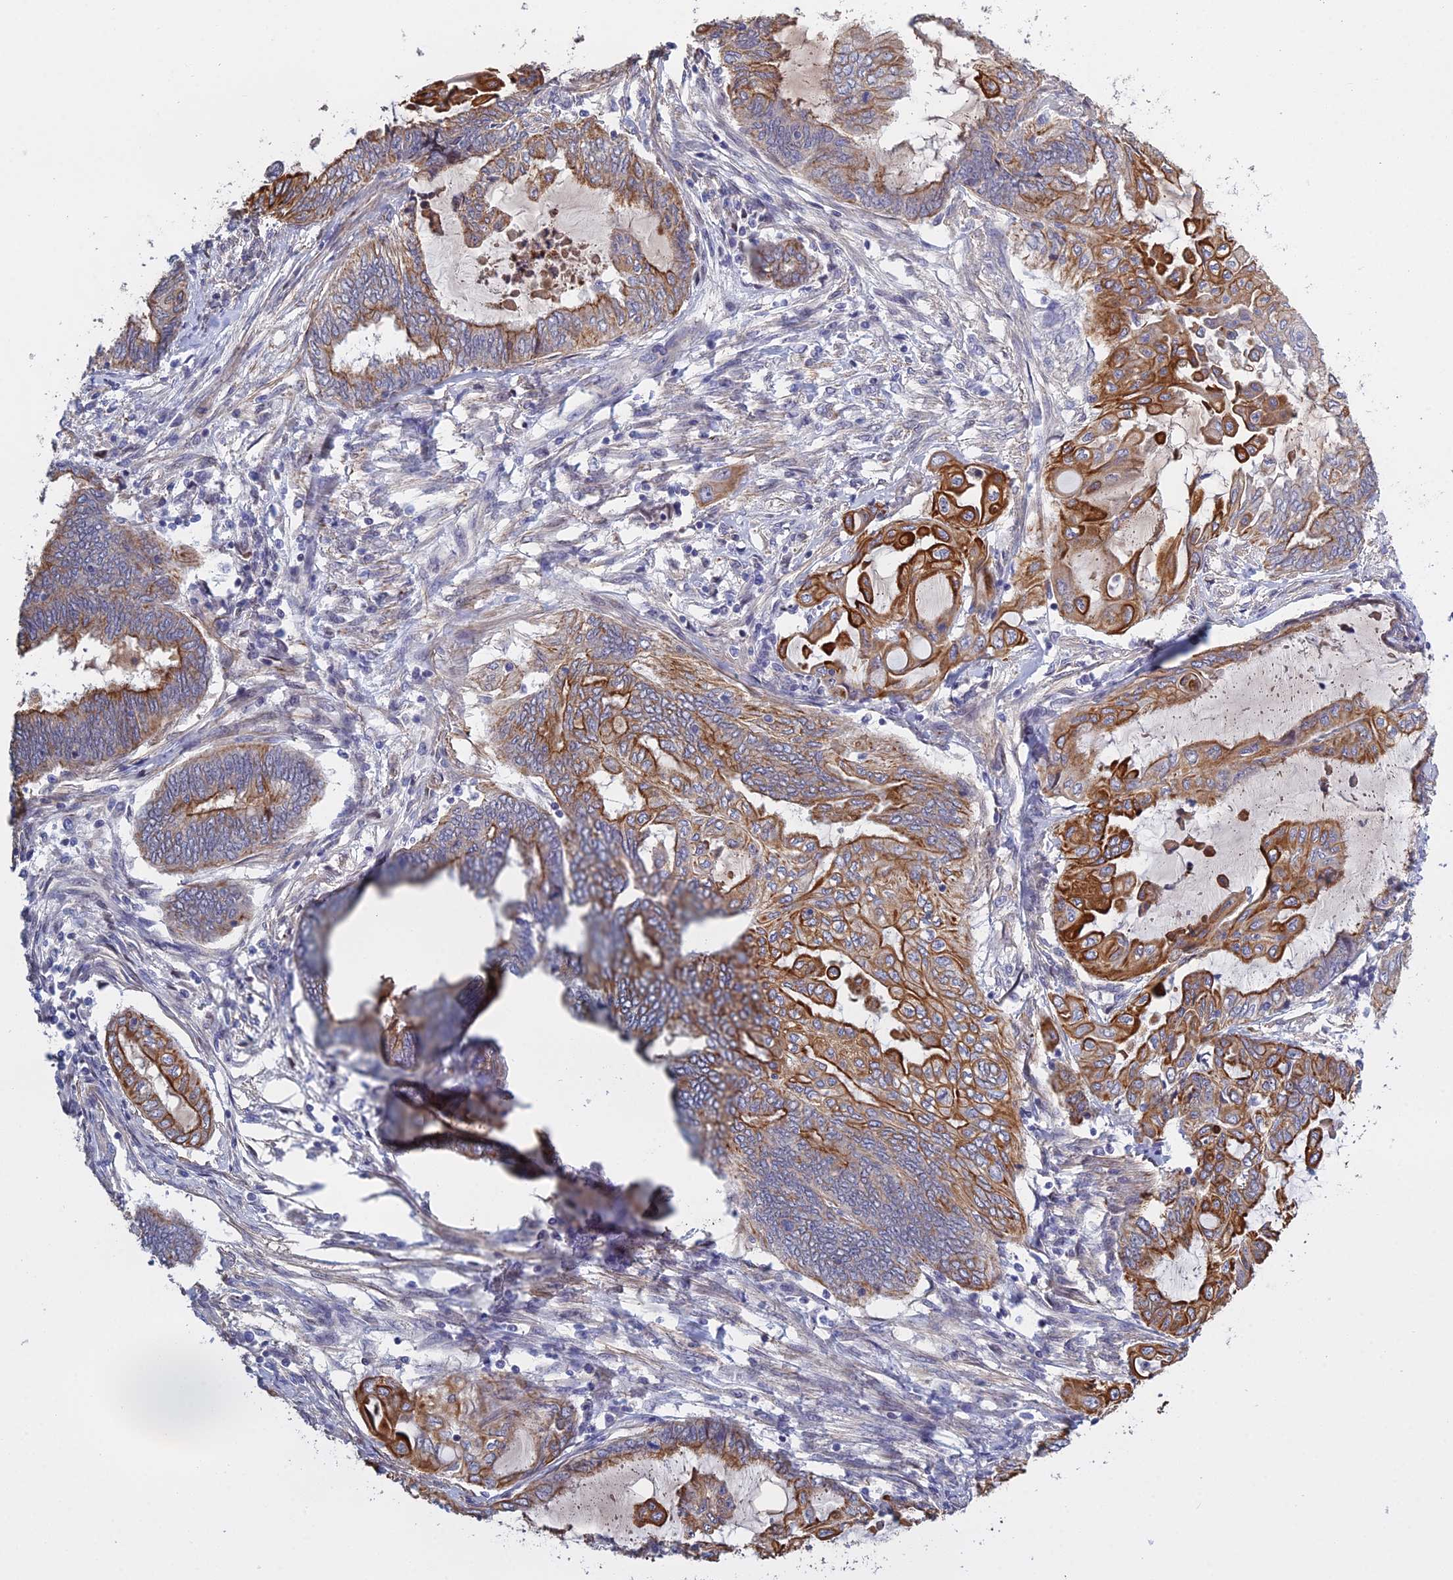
{"staining": {"intensity": "strong", "quantity": "25%-75%", "location": "cytoplasmic/membranous"}, "tissue": "endometrial cancer", "cell_type": "Tumor cells", "image_type": "cancer", "snomed": [{"axis": "morphology", "description": "Adenocarcinoma, NOS"}, {"axis": "topography", "description": "Uterus"}, {"axis": "topography", "description": "Endometrium"}], "caption": "An immunohistochemistry (IHC) image of tumor tissue is shown. Protein staining in brown shows strong cytoplasmic/membranous positivity in endometrial cancer within tumor cells.", "gene": "LZTS2", "patient": {"sex": "female", "age": 70}}